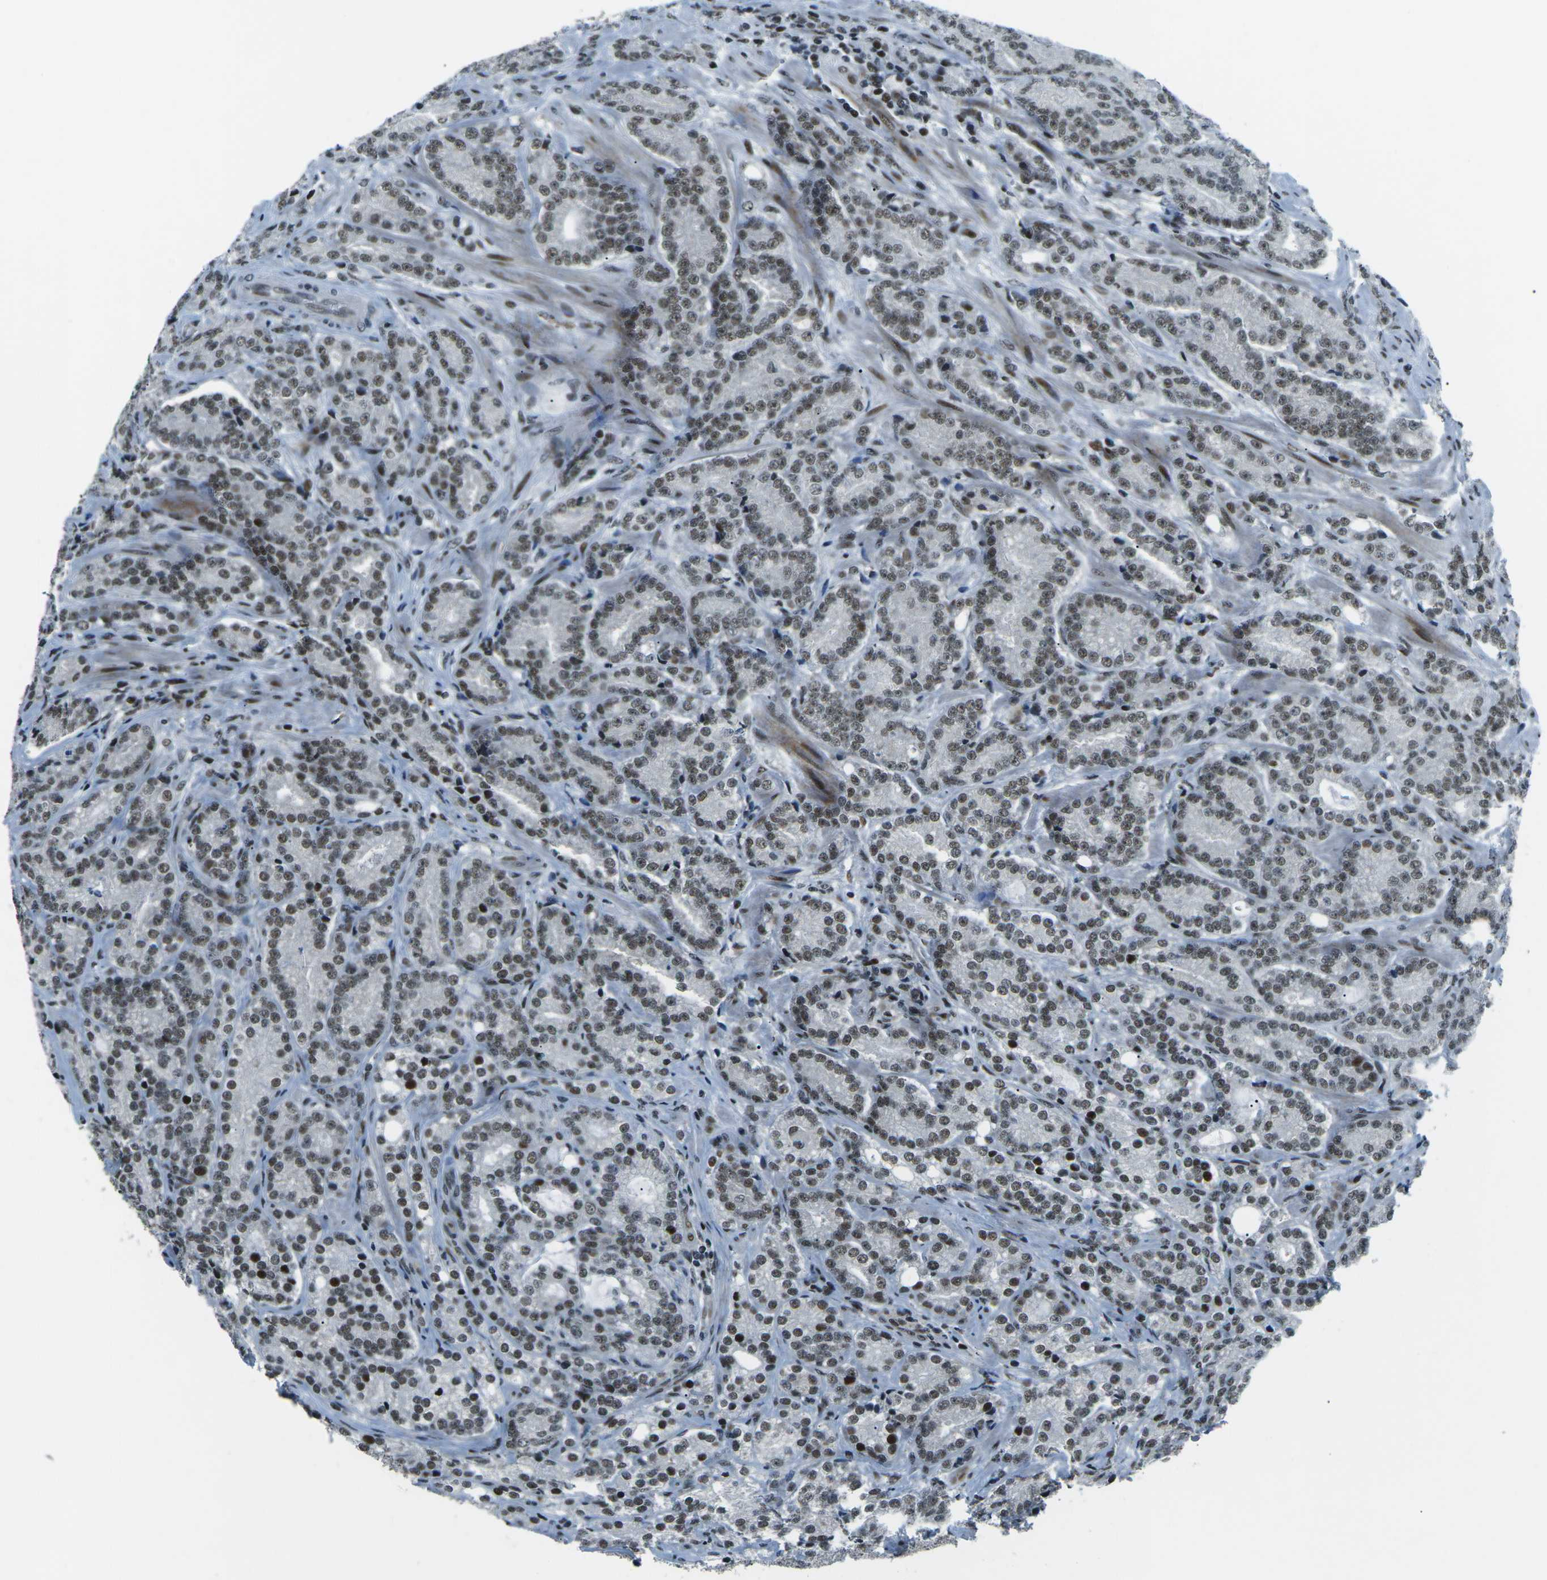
{"staining": {"intensity": "moderate", "quantity": ">75%", "location": "nuclear"}, "tissue": "prostate cancer", "cell_type": "Tumor cells", "image_type": "cancer", "snomed": [{"axis": "morphology", "description": "Adenocarcinoma, High grade"}, {"axis": "topography", "description": "Prostate"}], "caption": "Immunohistochemistry (DAB) staining of prostate cancer shows moderate nuclear protein expression in about >75% of tumor cells.", "gene": "RBL2", "patient": {"sex": "male", "age": 61}}